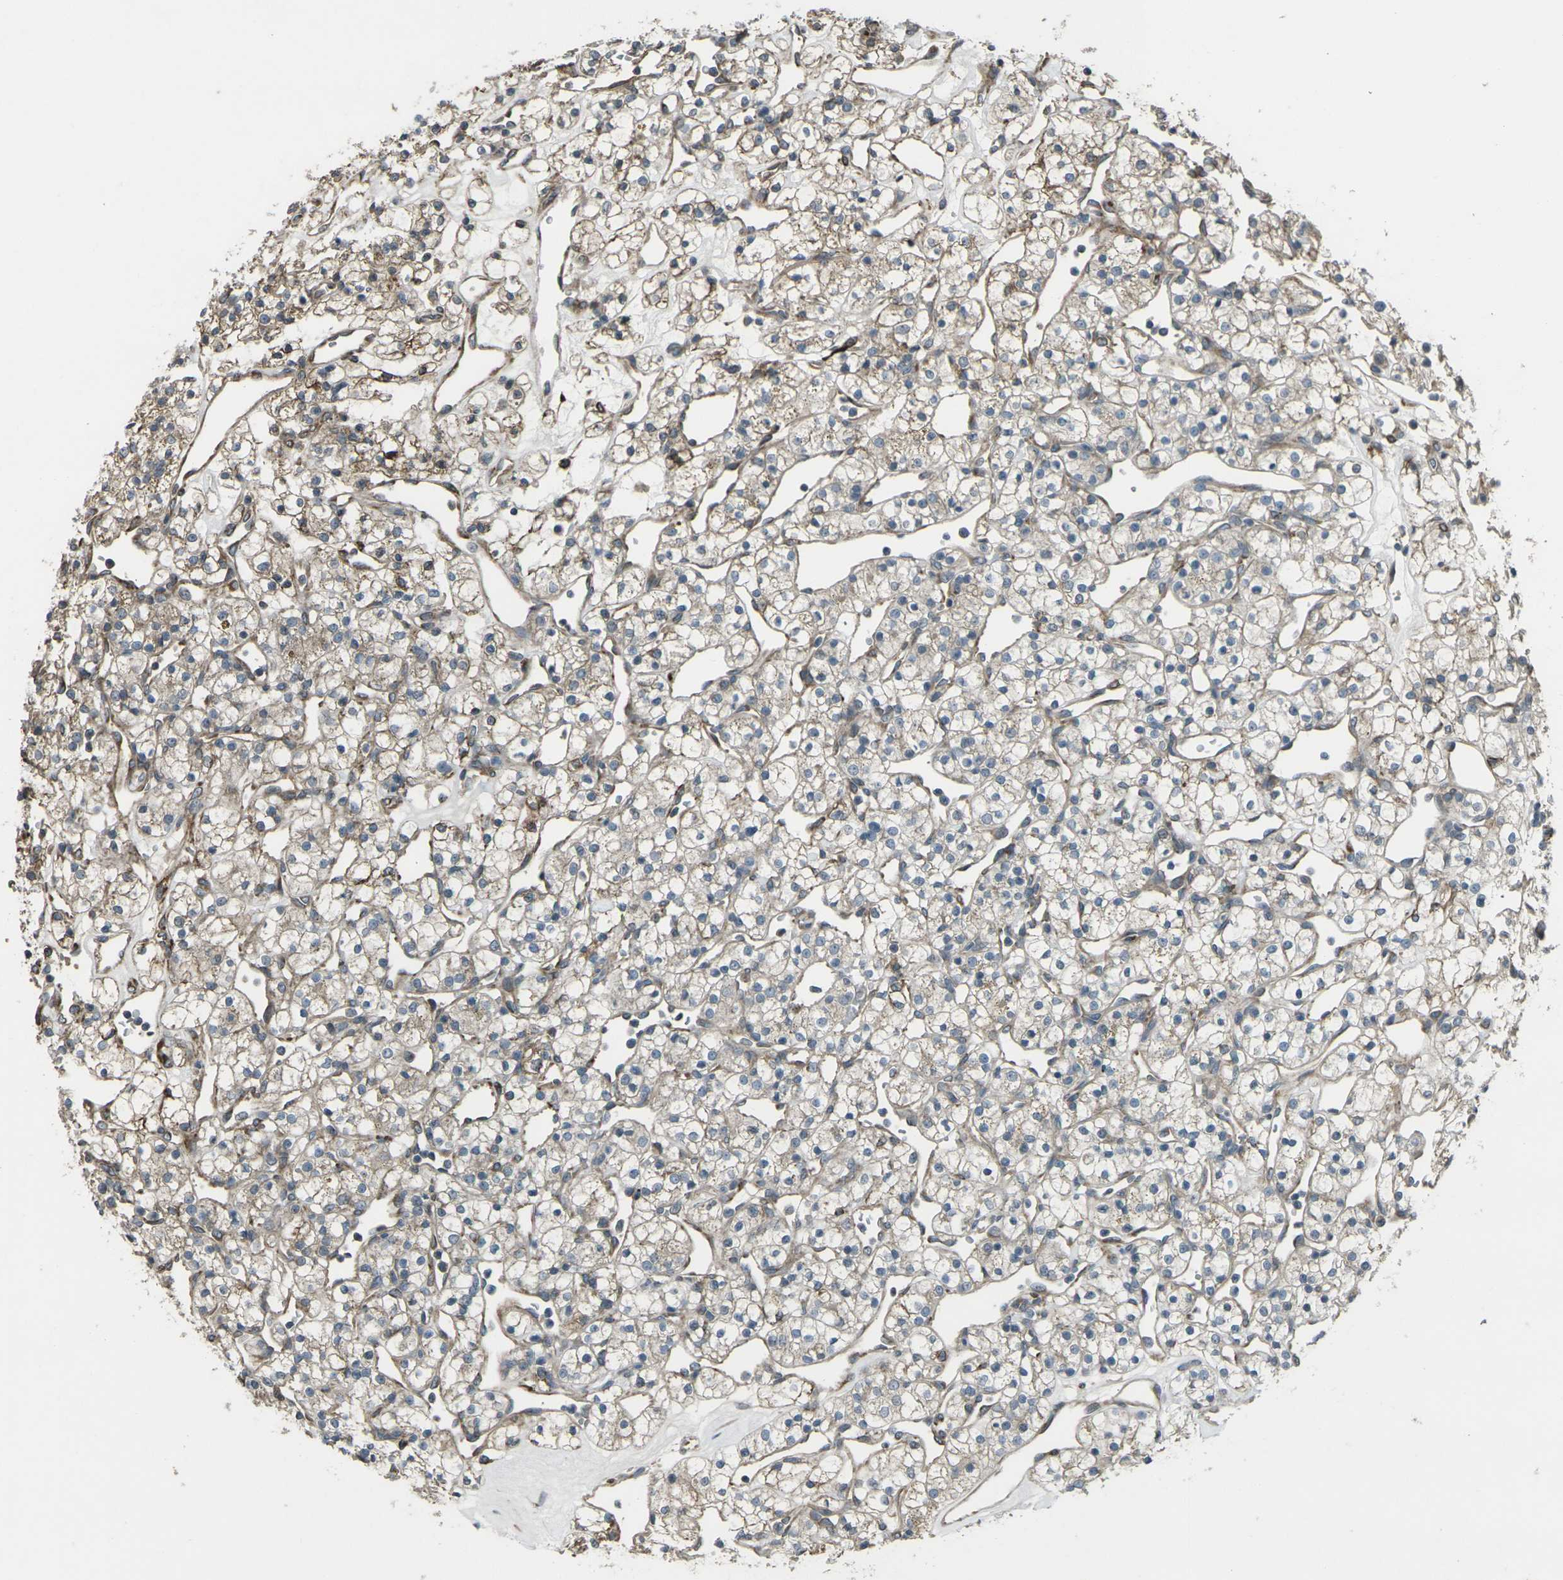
{"staining": {"intensity": "moderate", "quantity": "25%-75%", "location": "cytoplasmic/membranous"}, "tissue": "renal cancer", "cell_type": "Tumor cells", "image_type": "cancer", "snomed": [{"axis": "morphology", "description": "Adenocarcinoma, NOS"}, {"axis": "topography", "description": "Kidney"}], "caption": "Immunohistochemical staining of adenocarcinoma (renal) reveals moderate cytoplasmic/membranous protein positivity in approximately 25%-75% of tumor cells. Nuclei are stained in blue.", "gene": "LSMEM1", "patient": {"sex": "female", "age": 60}}